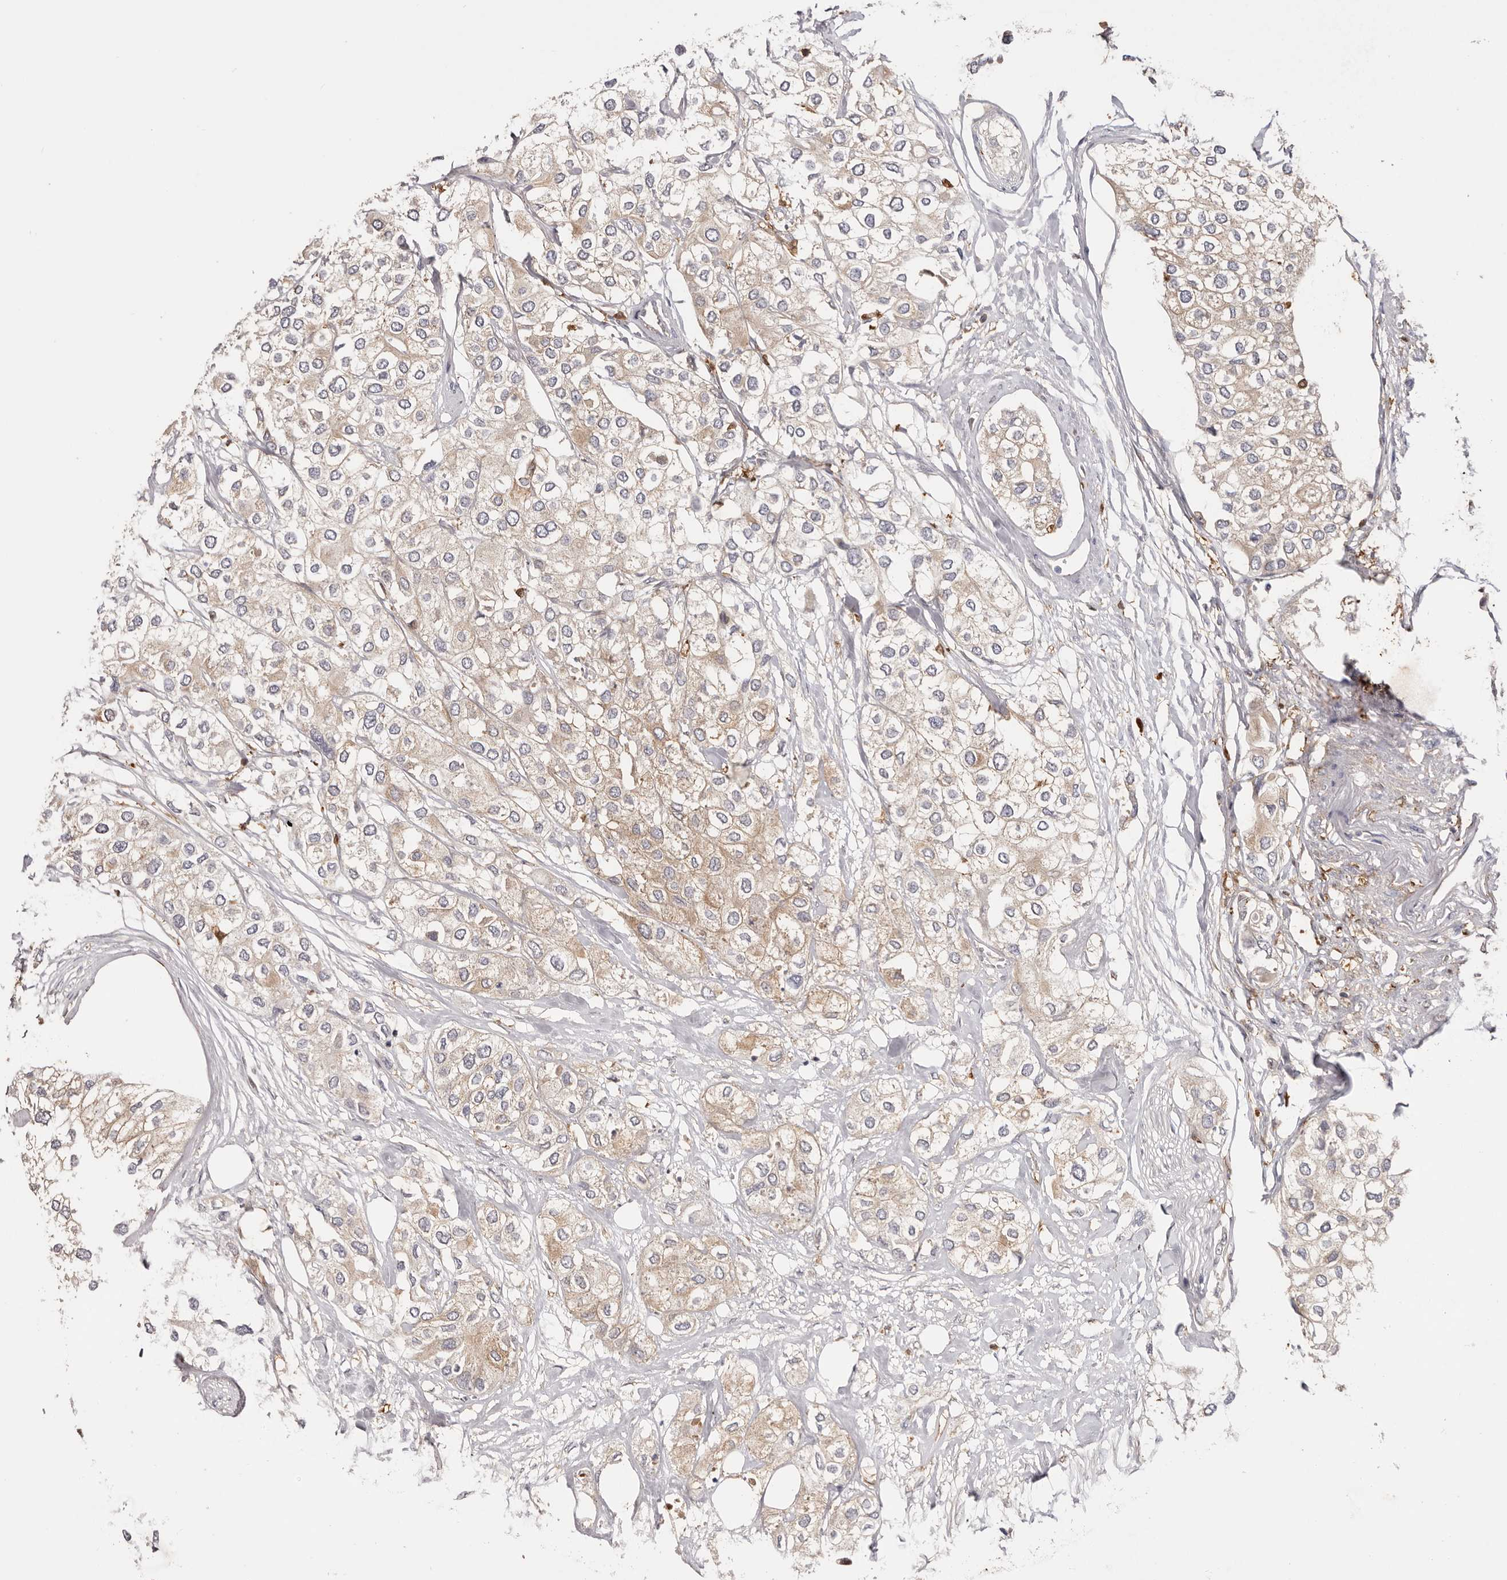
{"staining": {"intensity": "weak", "quantity": "25%-75%", "location": "cytoplasmic/membranous"}, "tissue": "urothelial cancer", "cell_type": "Tumor cells", "image_type": "cancer", "snomed": [{"axis": "morphology", "description": "Urothelial carcinoma, High grade"}, {"axis": "topography", "description": "Urinary bladder"}], "caption": "Urothelial carcinoma (high-grade) stained with immunohistochemistry shows weak cytoplasmic/membranous positivity in about 25%-75% of tumor cells.", "gene": "LAP3", "patient": {"sex": "male", "age": 64}}